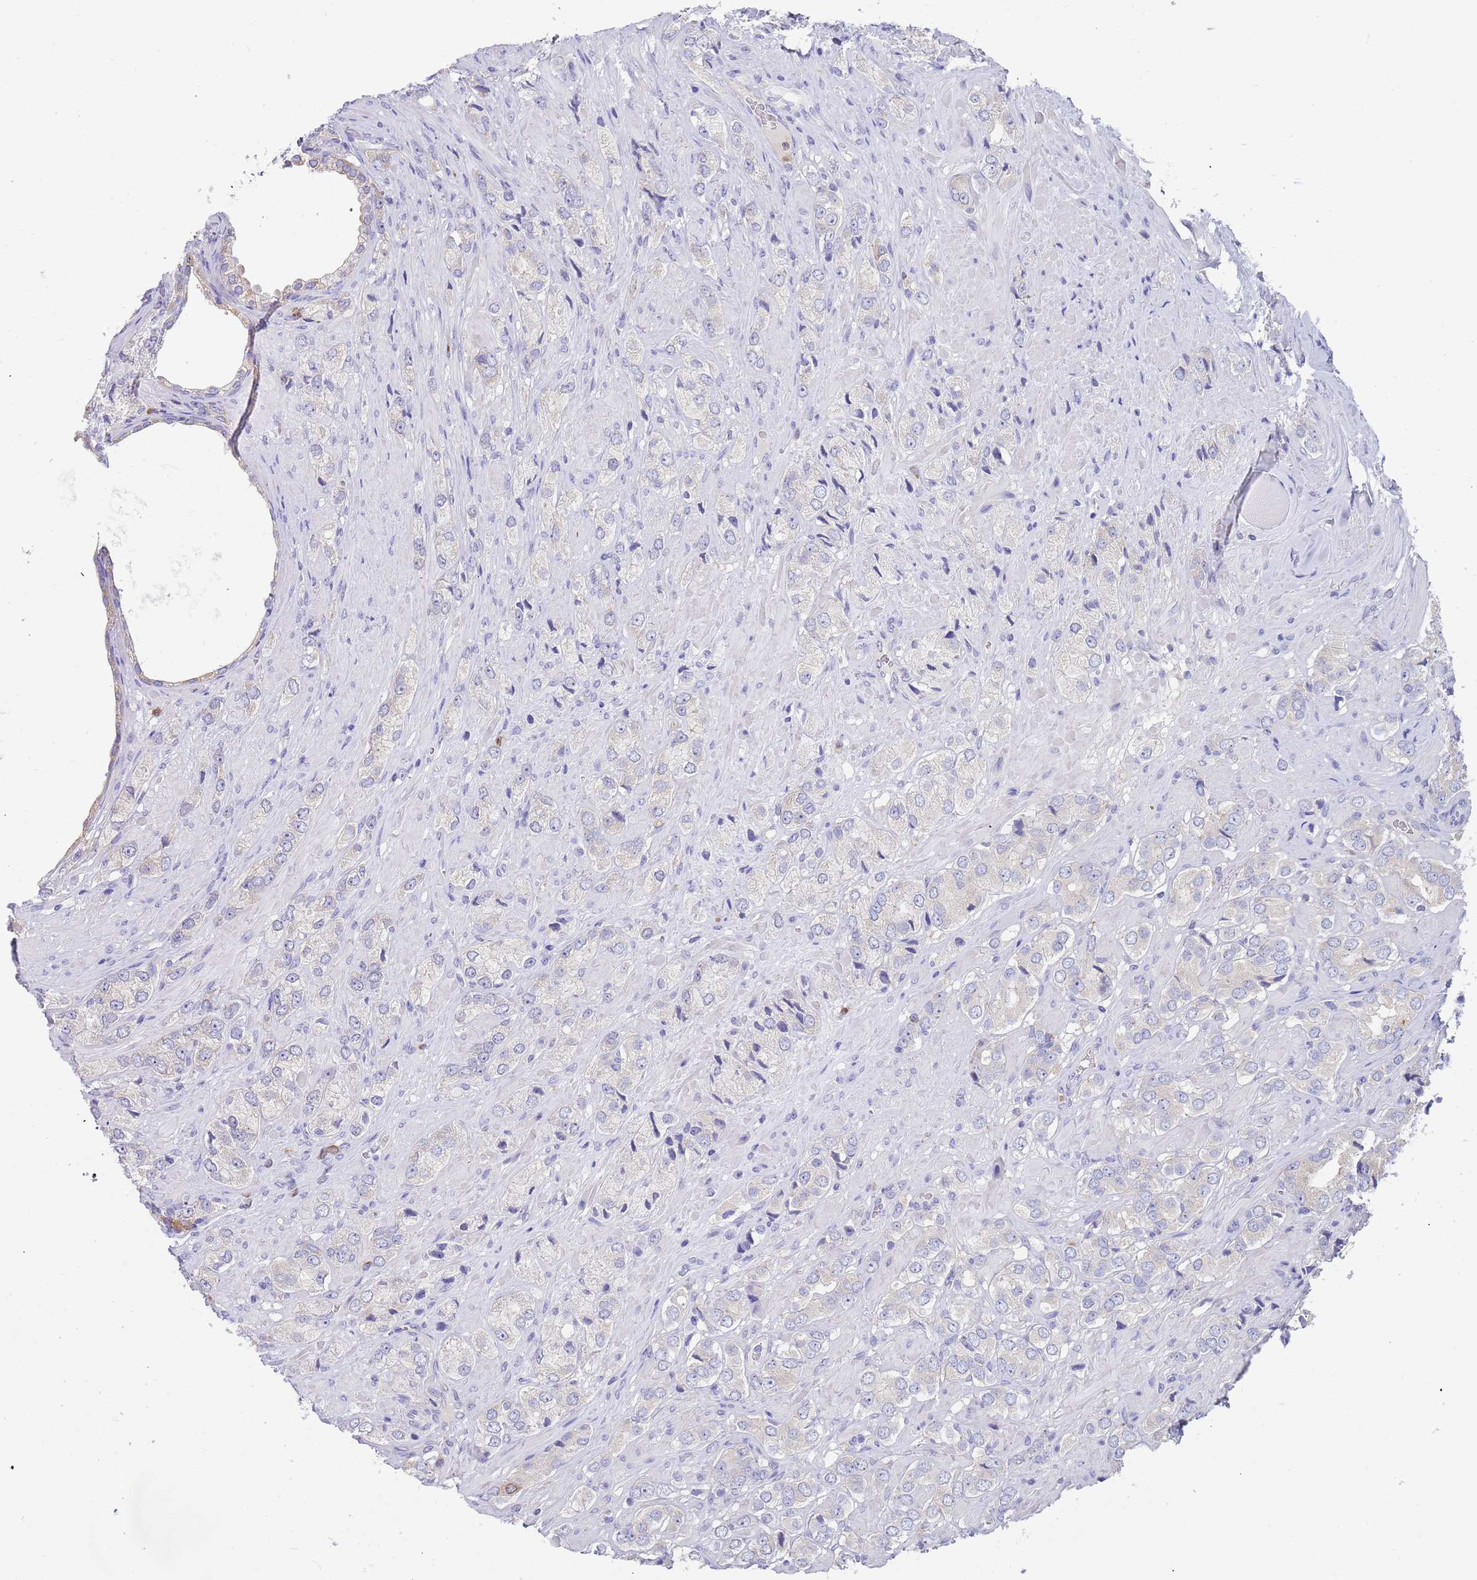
{"staining": {"intensity": "negative", "quantity": "none", "location": "none"}, "tissue": "prostate cancer", "cell_type": "Tumor cells", "image_type": "cancer", "snomed": [{"axis": "morphology", "description": "Adenocarcinoma, High grade"}, {"axis": "topography", "description": "Prostate and seminal vesicle, NOS"}], "caption": "This is a histopathology image of immunohistochemistry staining of prostate cancer (adenocarcinoma (high-grade)), which shows no staining in tumor cells.", "gene": "TYW1", "patient": {"sex": "male", "age": 64}}